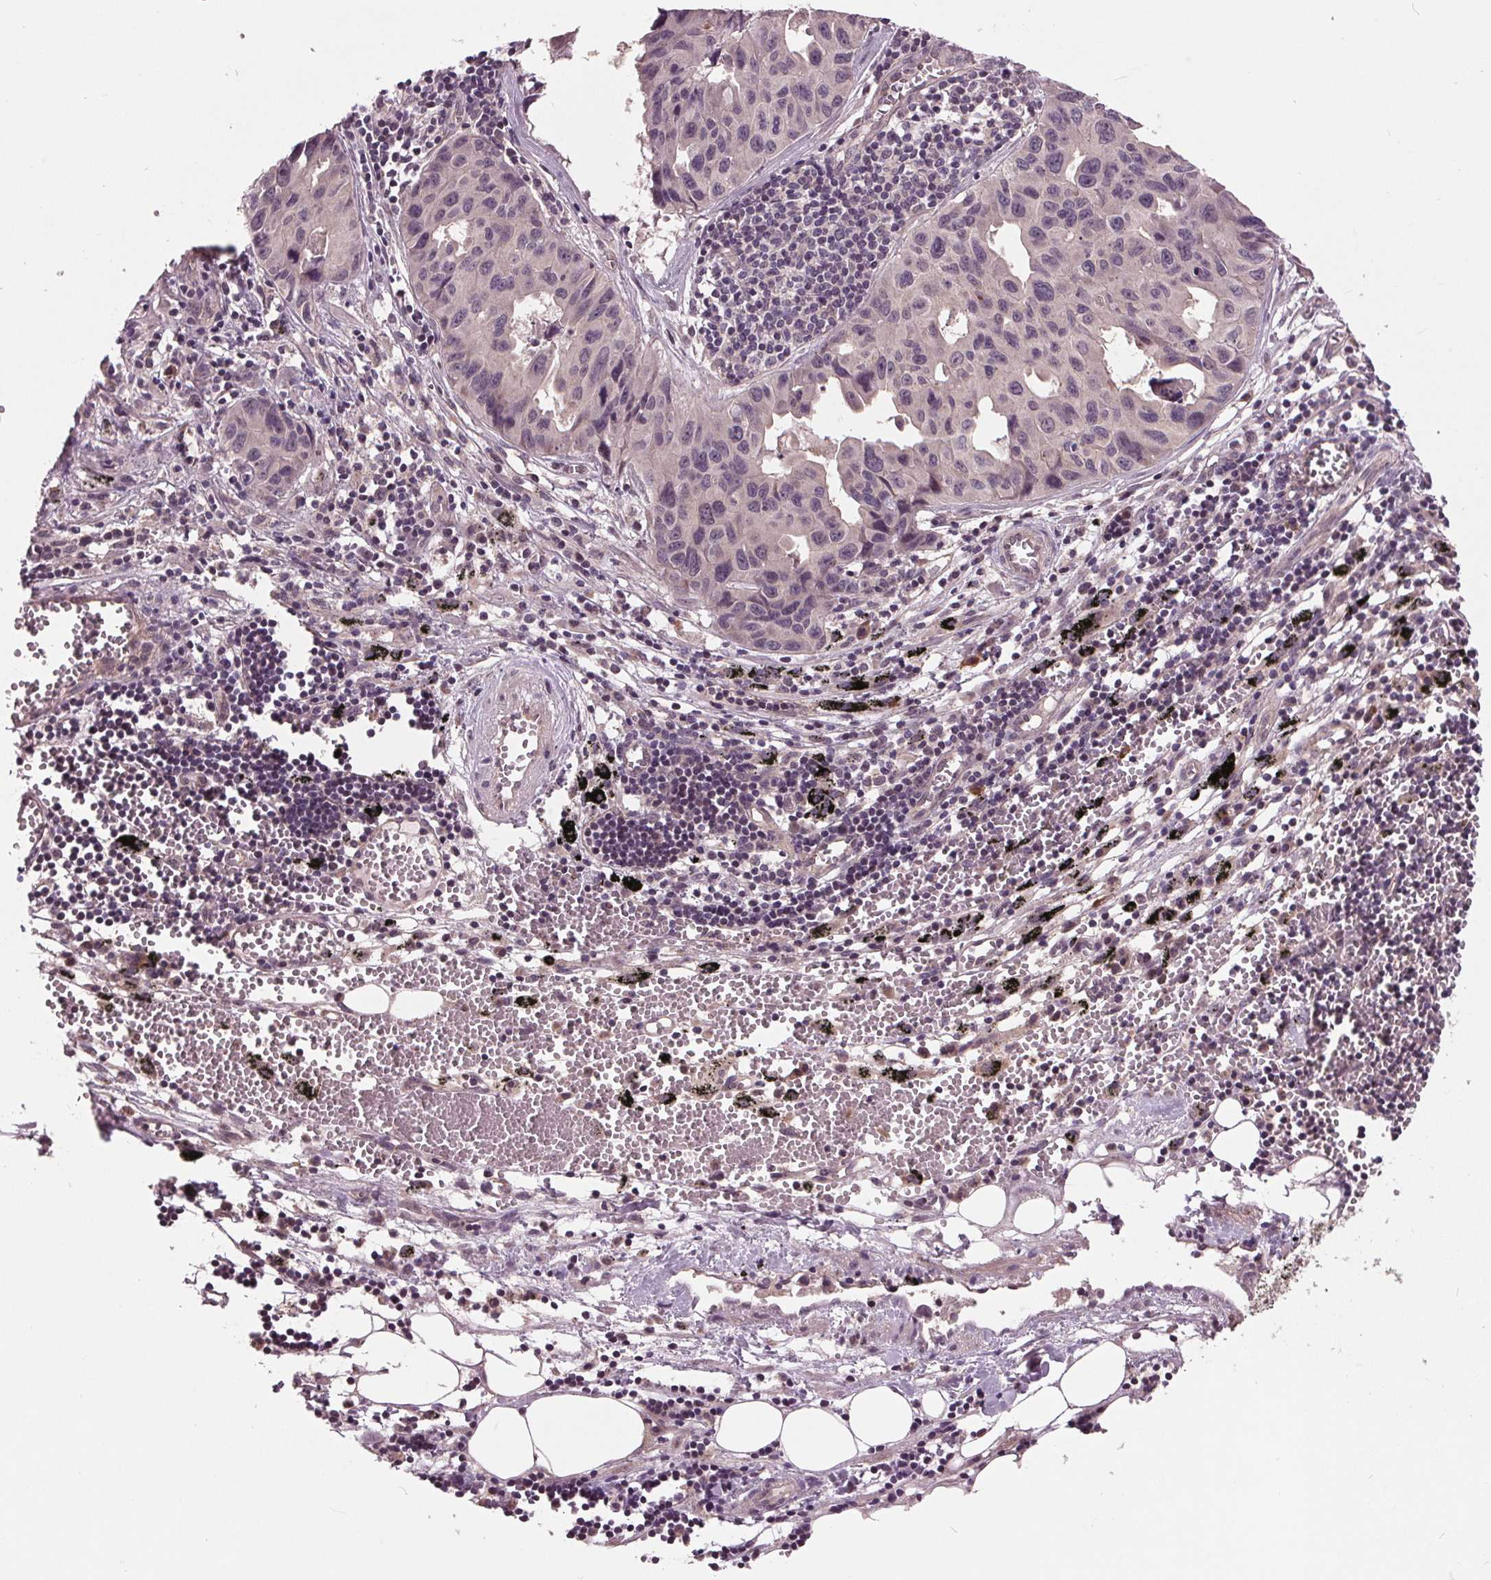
{"staining": {"intensity": "negative", "quantity": "none", "location": "none"}, "tissue": "lung cancer", "cell_type": "Tumor cells", "image_type": "cancer", "snomed": [{"axis": "morphology", "description": "Adenocarcinoma, NOS"}, {"axis": "topography", "description": "Lymph node"}, {"axis": "topography", "description": "Lung"}], "caption": "IHC image of neoplastic tissue: lung adenocarcinoma stained with DAB (3,3'-diaminobenzidine) exhibits no significant protein expression in tumor cells.", "gene": "MAPK8", "patient": {"sex": "male", "age": 64}}